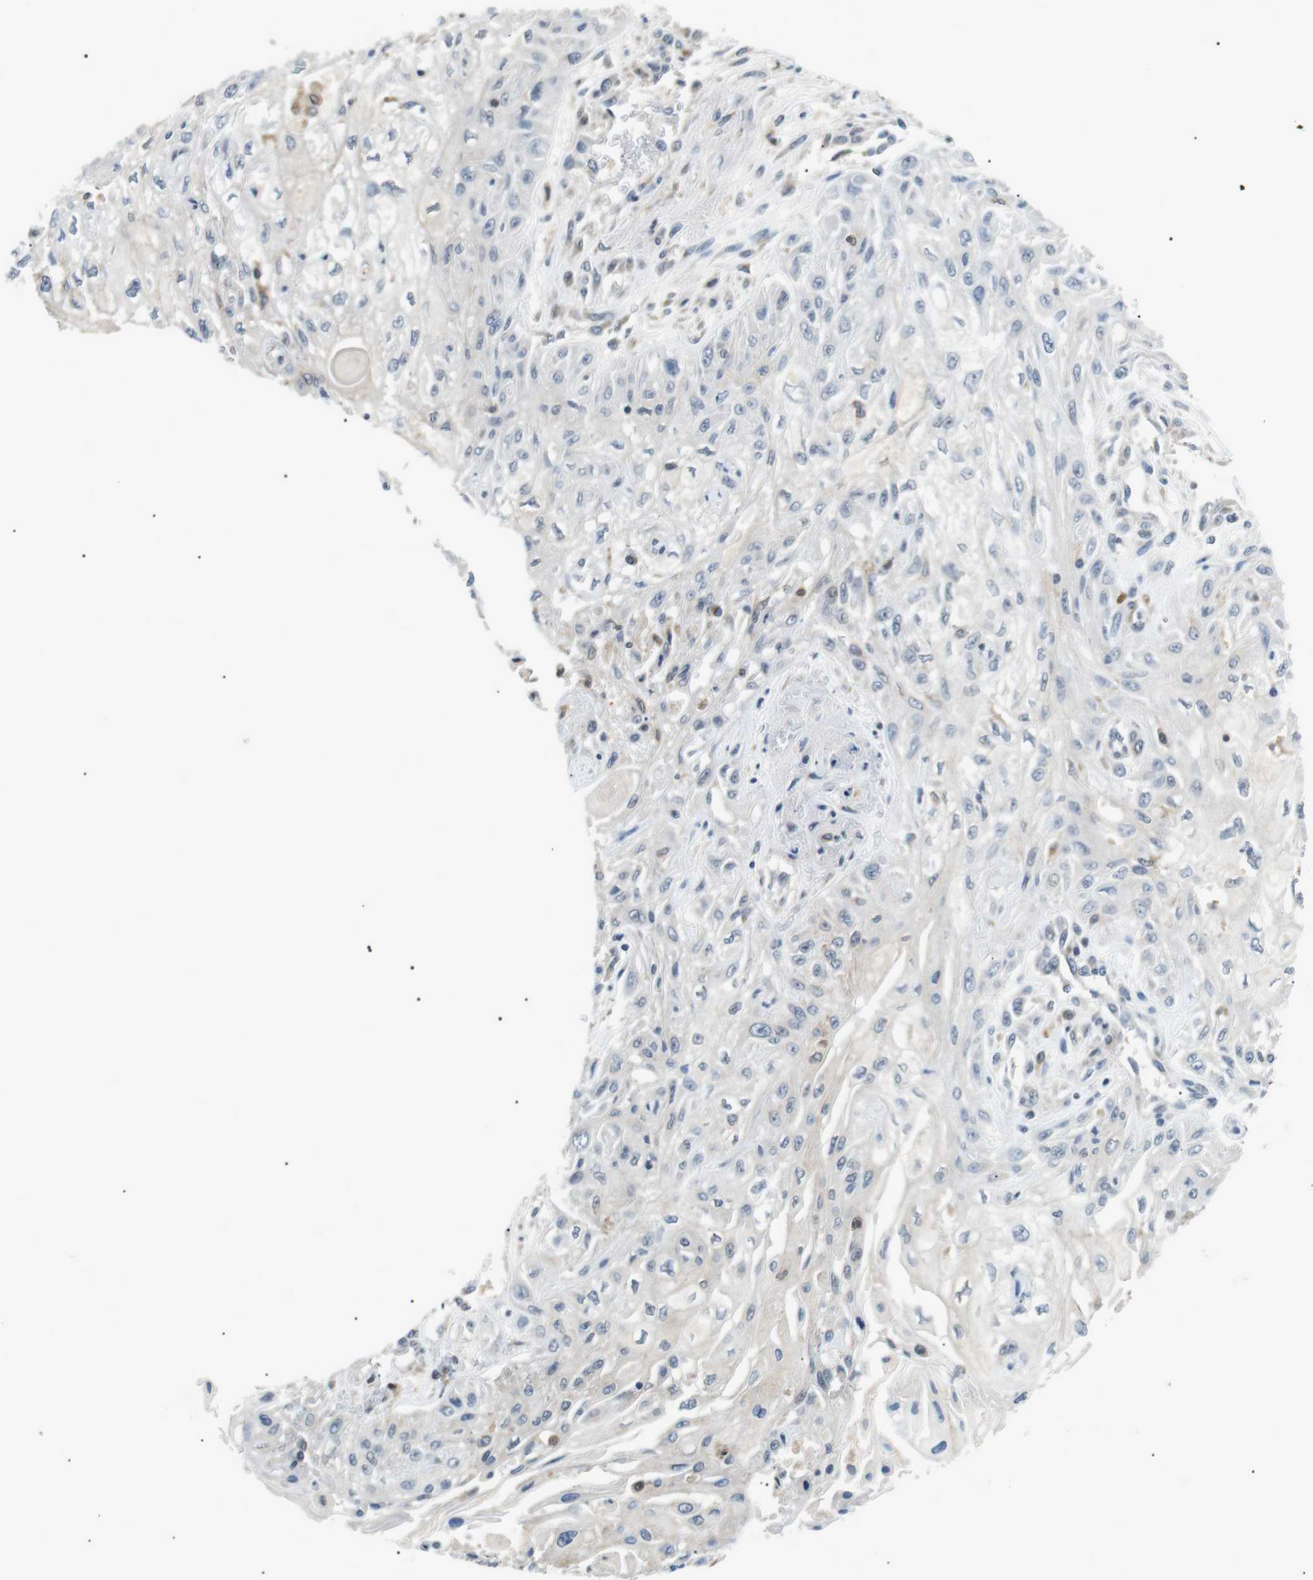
{"staining": {"intensity": "weak", "quantity": "<25%", "location": "cytoplasmic/membranous"}, "tissue": "skin cancer", "cell_type": "Tumor cells", "image_type": "cancer", "snomed": [{"axis": "morphology", "description": "Squamous cell carcinoma, NOS"}, {"axis": "topography", "description": "Skin"}], "caption": "This is an IHC histopathology image of squamous cell carcinoma (skin). There is no expression in tumor cells.", "gene": "RAB9A", "patient": {"sex": "male", "age": 75}}